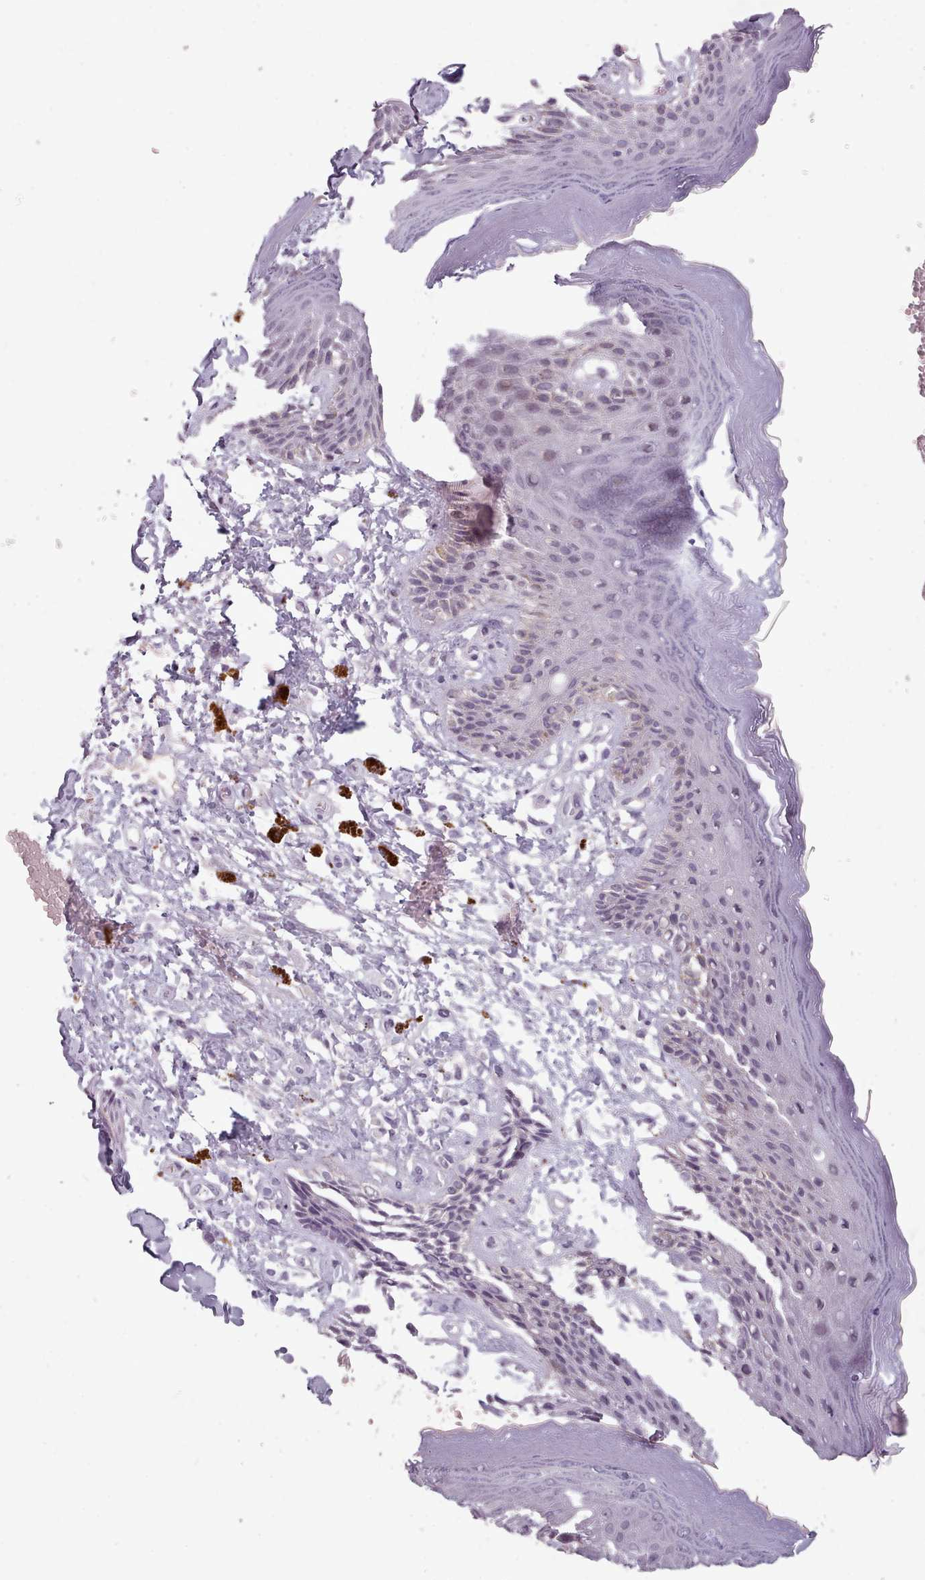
{"staining": {"intensity": "moderate", "quantity": "<25%", "location": "cytoplasmic/membranous"}, "tissue": "skin", "cell_type": "Epidermal cells", "image_type": "normal", "snomed": [{"axis": "morphology", "description": "Normal tissue, NOS"}, {"axis": "topography", "description": "Anal"}], "caption": "IHC (DAB (3,3'-diaminobenzidine)) staining of unremarkable human skin exhibits moderate cytoplasmic/membranous protein expression in about <25% of epidermal cells. The protein of interest is stained brown, and the nuclei are stained in blue (DAB (3,3'-diaminobenzidine) IHC with brightfield microscopy, high magnification).", "gene": "PBX4", "patient": {"sex": "female", "age": 78}}